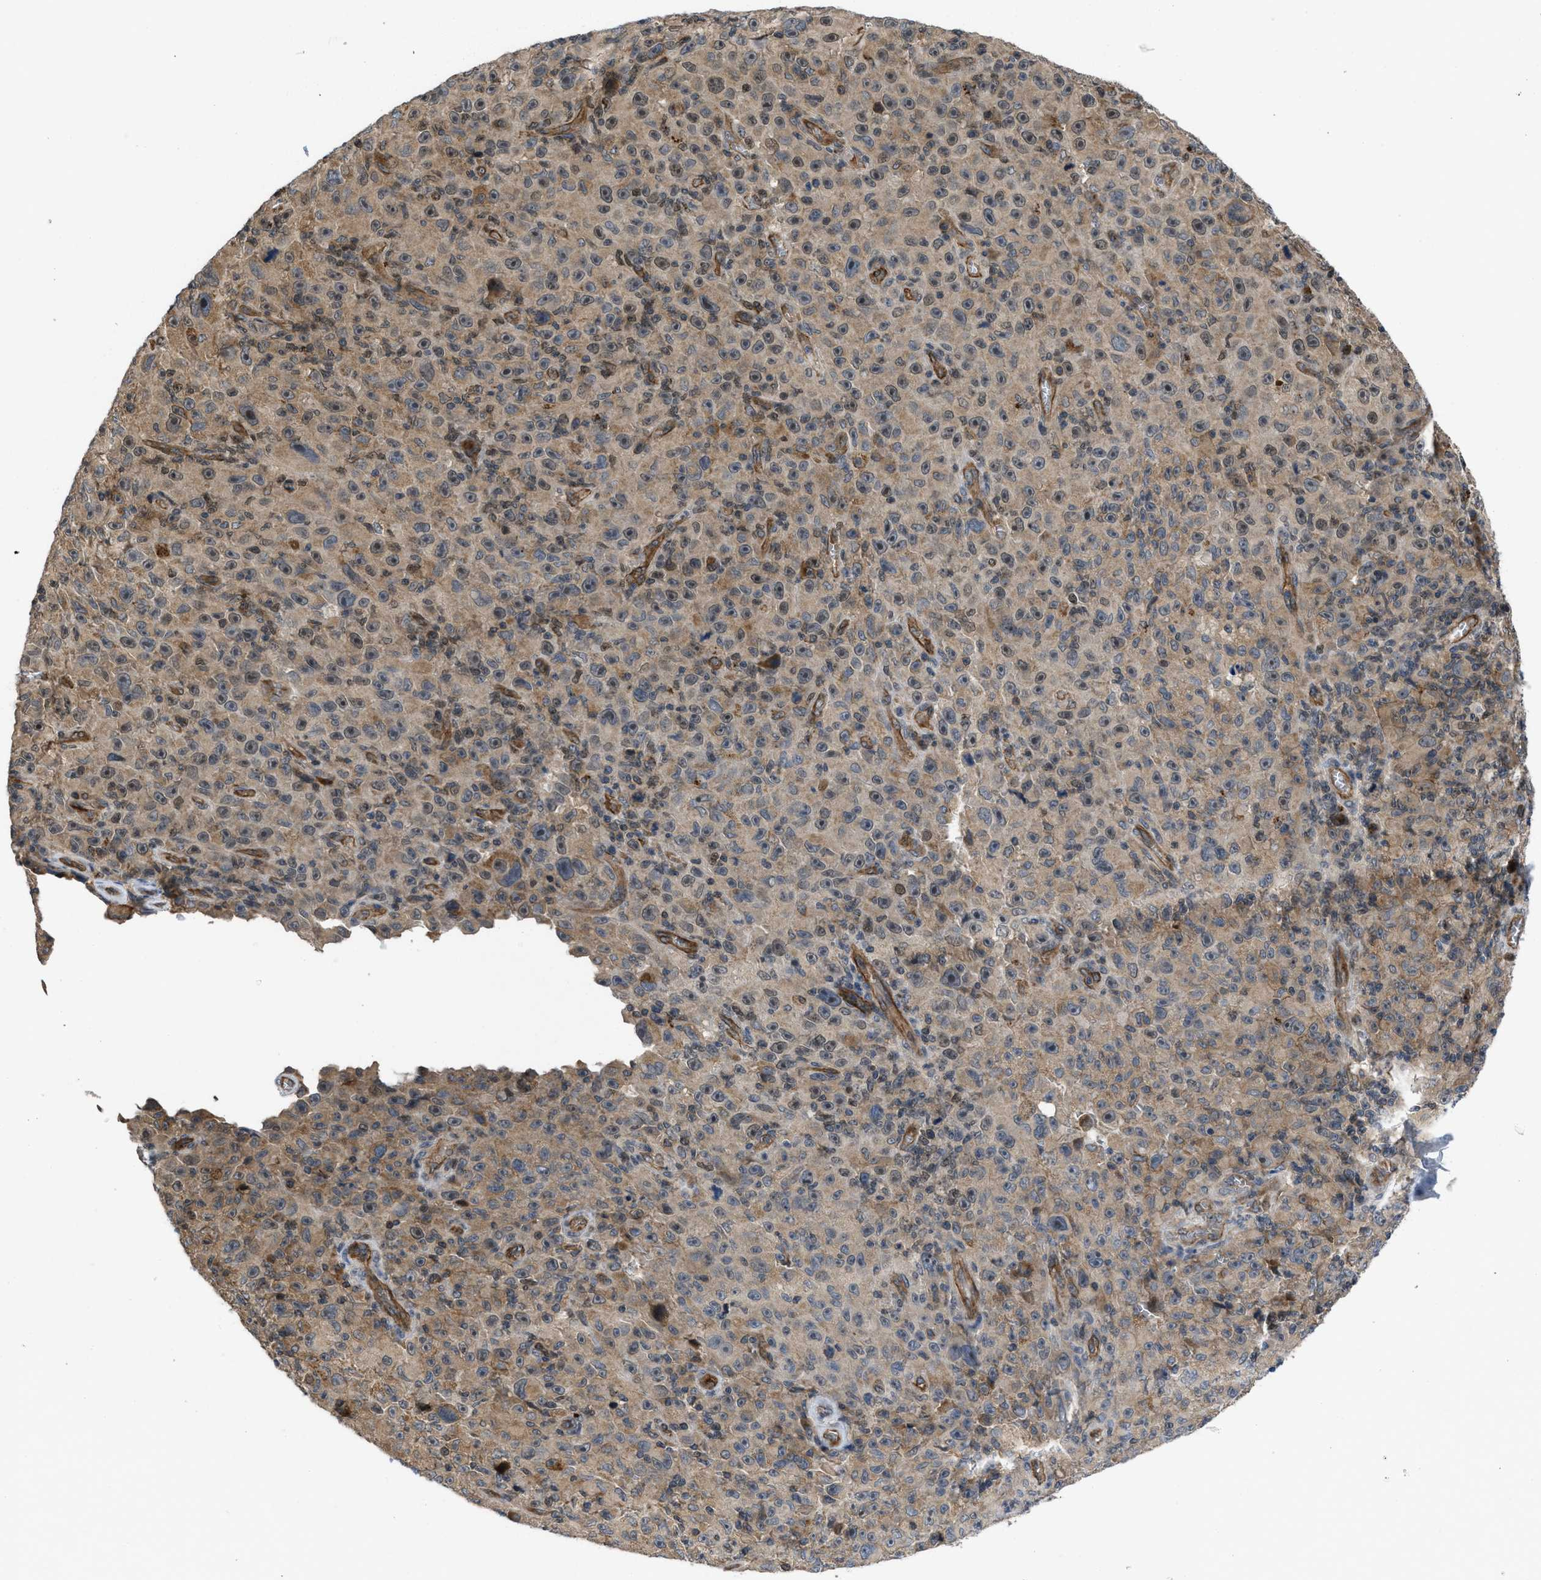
{"staining": {"intensity": "moderate", "quantity": "25%-75%", "location": "cytoplasmic/membranous"}, "tissue": "melanoma", "cell_type": "Tumor cells", "image_type": "cancer", "snomed": [{"axis": "morphology", "description": "Malignant melanoma, NOS"}, {"axis": "topography", "description": "Skin"}], "caption": "Brown immunohistochemical staining in melanoma reveals moderate cytoplasmic/membranous staining in about 25%-75% of tumor cells.", "gene": "GPATCH2L", "patient": {"sex": "female", "age": 82}}